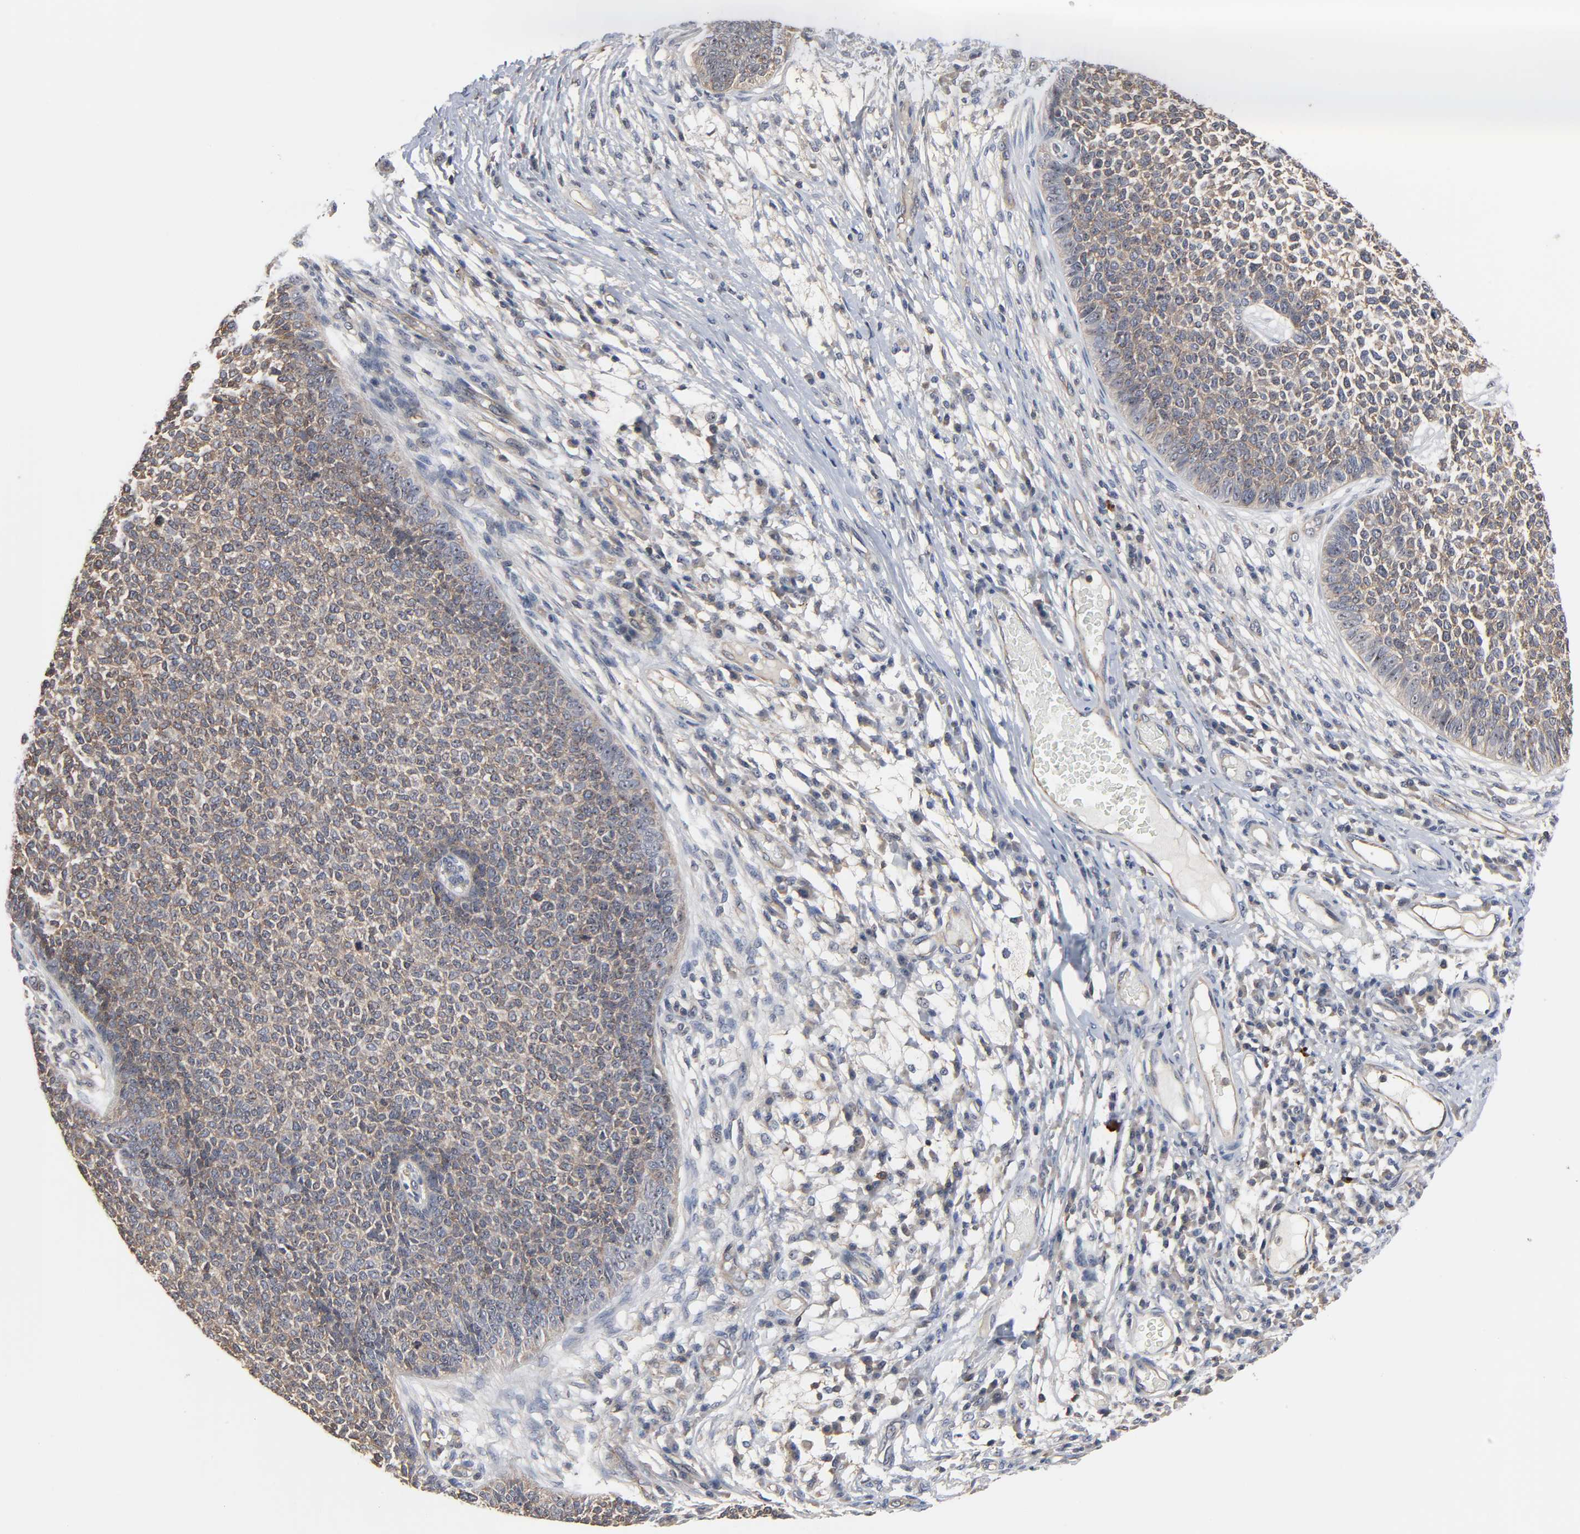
{"staining": {"intensity": "weak", "quantity": ">75%", "location": "cytoplasmic/membranous,nuclear"}, "tissue": "skin cancer", "cell_type": "Tumor cells", "image_type": "cancer", "snomed": [{"axis": "morphology", "description": "Basal cell carcinoma"}, {"axis": "topography", "description": "Skin"}], "caption": "Skin cancer stained for a protein reveals weak cytoplasmic/membranous and nuclear positivity in tumor cells.", "gene": "DDX10", "patient": {"sex": "female", "age": 84}}